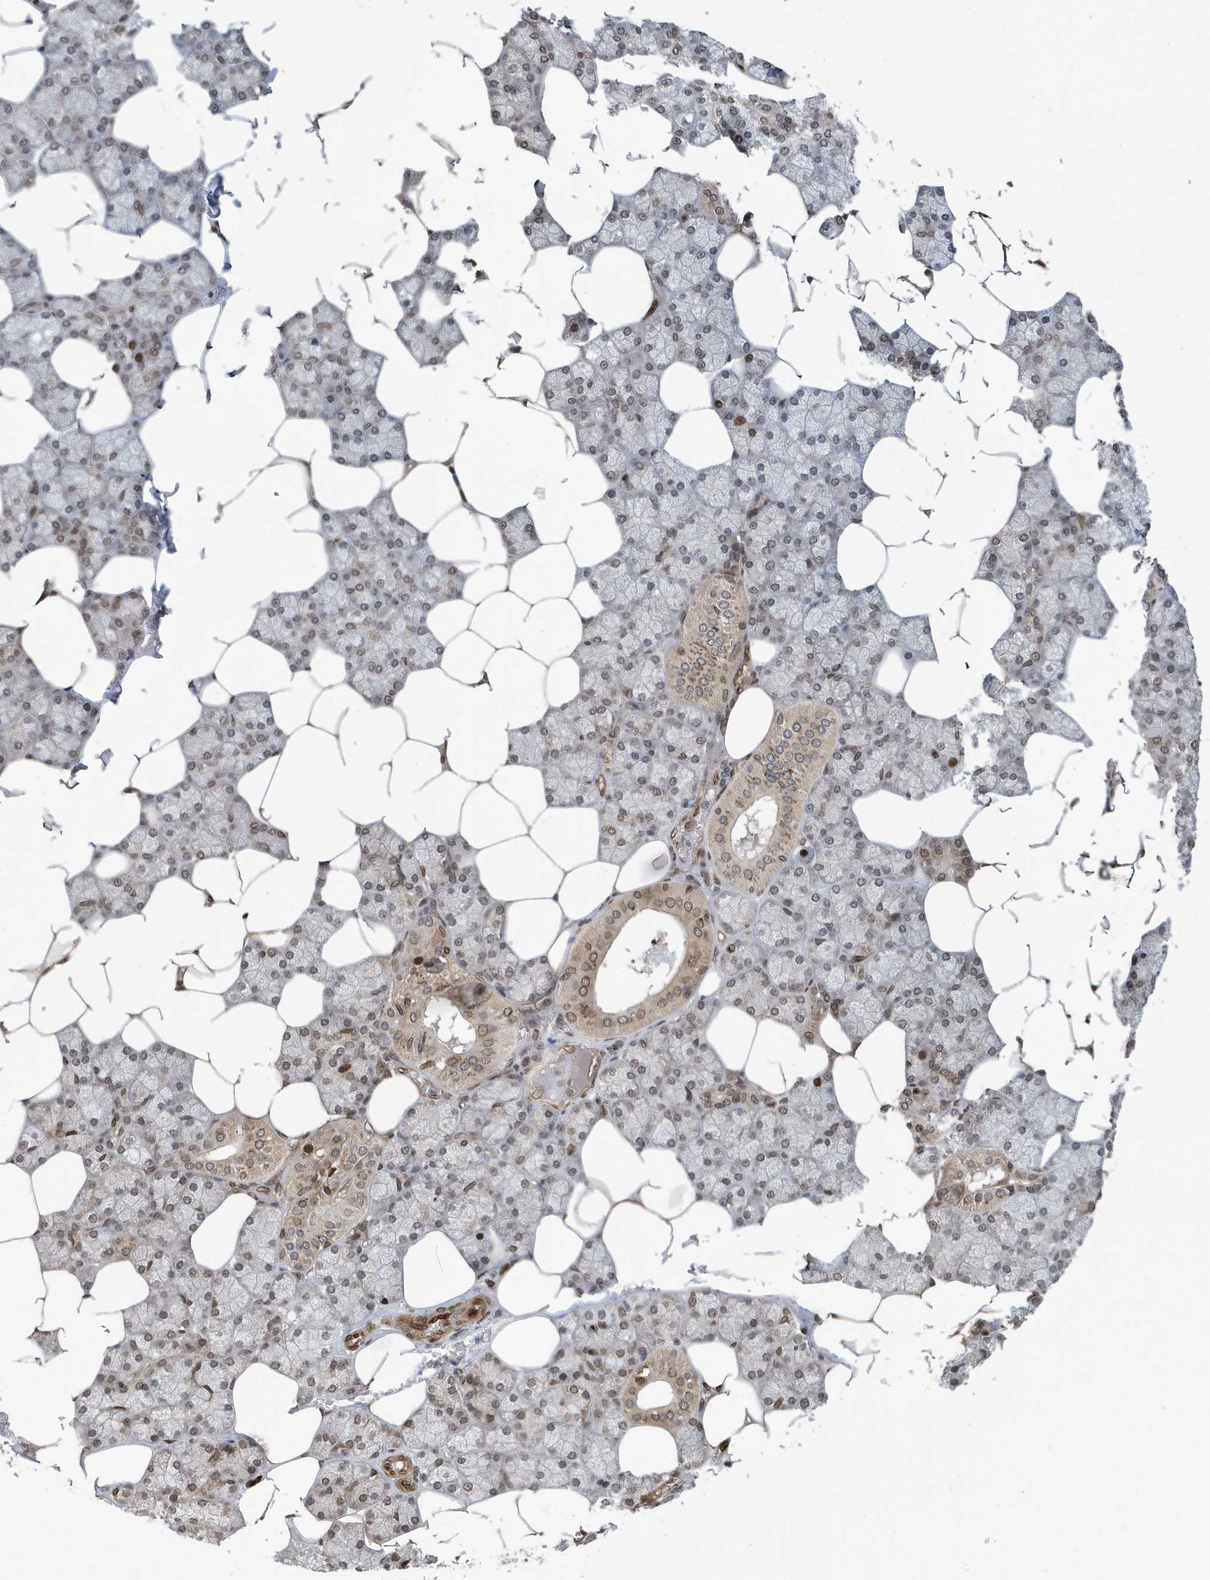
{"staining": {"intensity": "moderate", "quantity": "25%-75%", "location": "cytoplasmic/membranous,nuclear"}, "tissue": "salivary gland", "cell_type": "Glandular cells", "image_type": "normal", "snomed": [{"axis": "morphology", "description": "Normal tissue, NOS"}, {"axis": "topography", "description": "Salivary gland"}], "caption": "Immunohistochemistry photomicrograph of unremarkable salivary gland stained for a protein (brown), which reveals medium levels of moderate cytoplasmic/membranous,nuclear staining in about 25%-75% of glandular cells.", "gene": "DUSP18", "patient": {"sex": "male", "age": 62}}